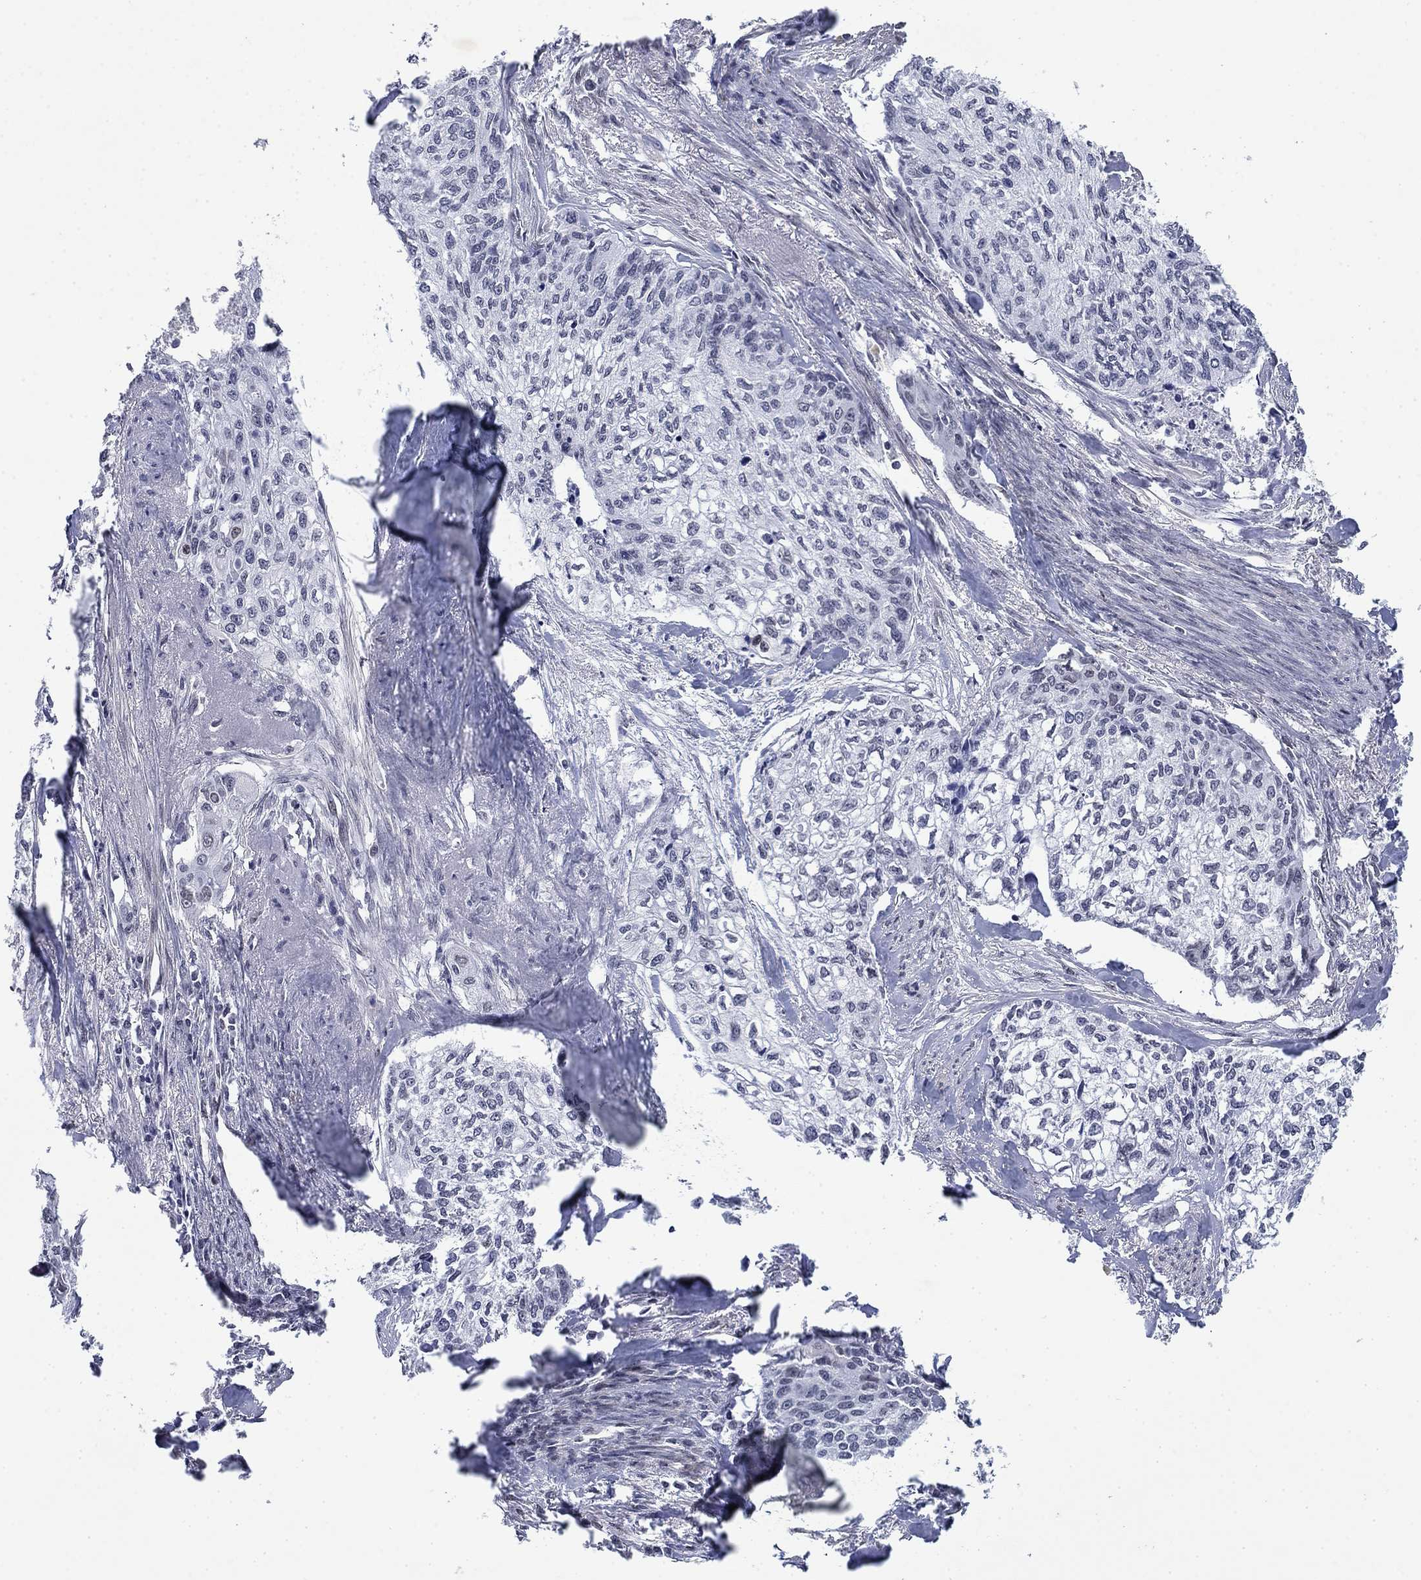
{"staining": {"intensity": "negative", "quantity": "none", "location": "none"}, "tissue": "cervical cancer", "cell_type": "Tumor cells", "image_type": "cancer", "snomed": [{"axis": "morphology", "description": "Squamous cell carcinoma, NOS"}, {"axis": "topography", "description": "Cervix"}], "caption": "This is a micrograph of immunohistochemistry staining of cervical cancer, which shows no staining in tumor cells.", "gene": "TOR1AIP1", "patient": {"sex": "female", "age": 58}}